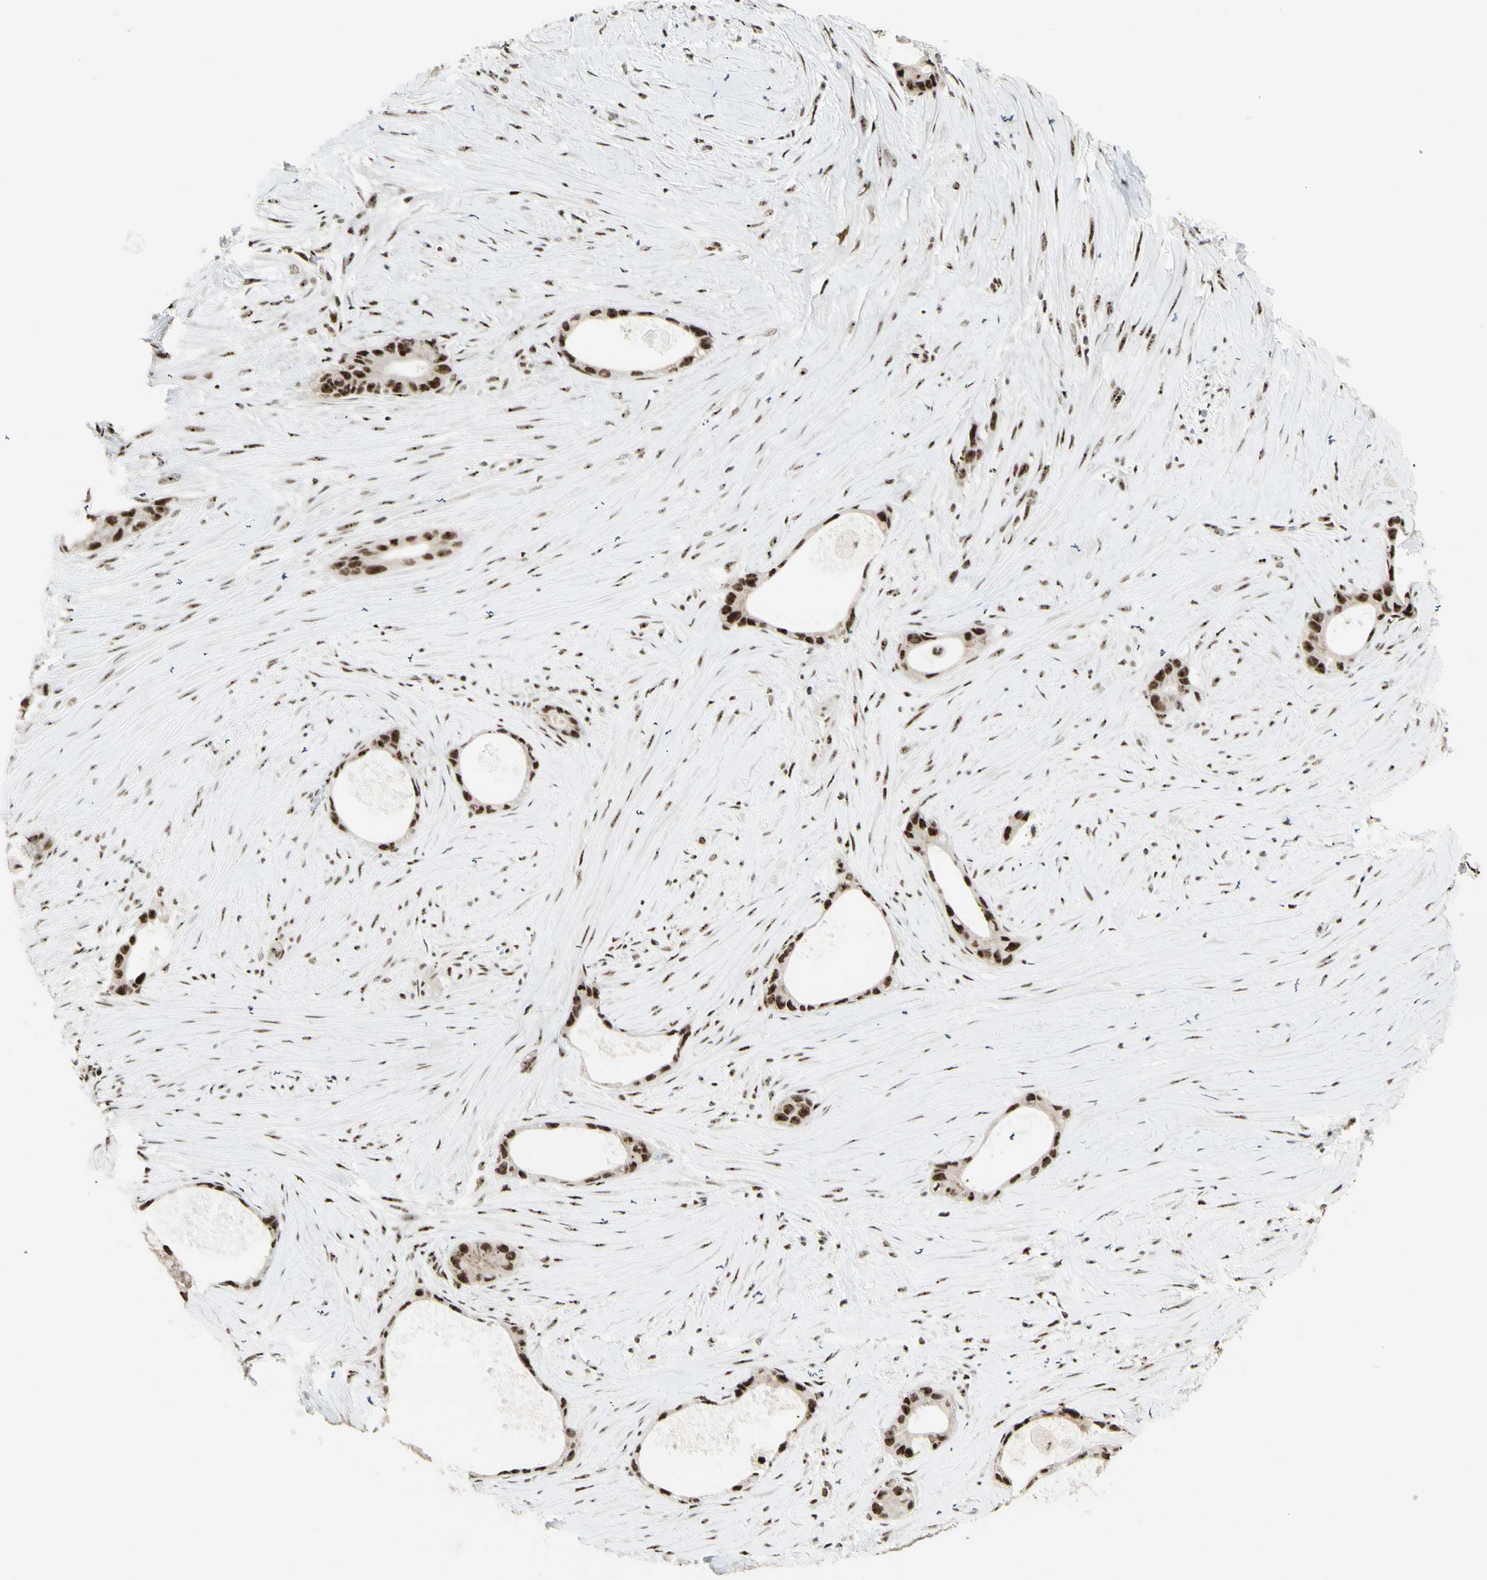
{"staining": {"intensity": "strong", "quantity": ">75%", "location": "nuclear"}, "tissue": "liver cancer", "cell_type": "Tumor cells", "image_type": "cancer", "snomed": [{"axis": "morphology", "description": "Cholangiocarcinoma"}, {"axis": "topography", "description": "Liver"}], "caption": "Immunohistochemistry image of neoplastic tissue: human liver cancer (cholangiocarcinoma) stained using immunohistochemistry (IHC) demonstrates high levels of strong protein expression localized specifically in the nuclear of tumor cells, appearing as a nuclear brown color.", "gene": "DHX9", "patient": {"sex": "female", "age": 55}}